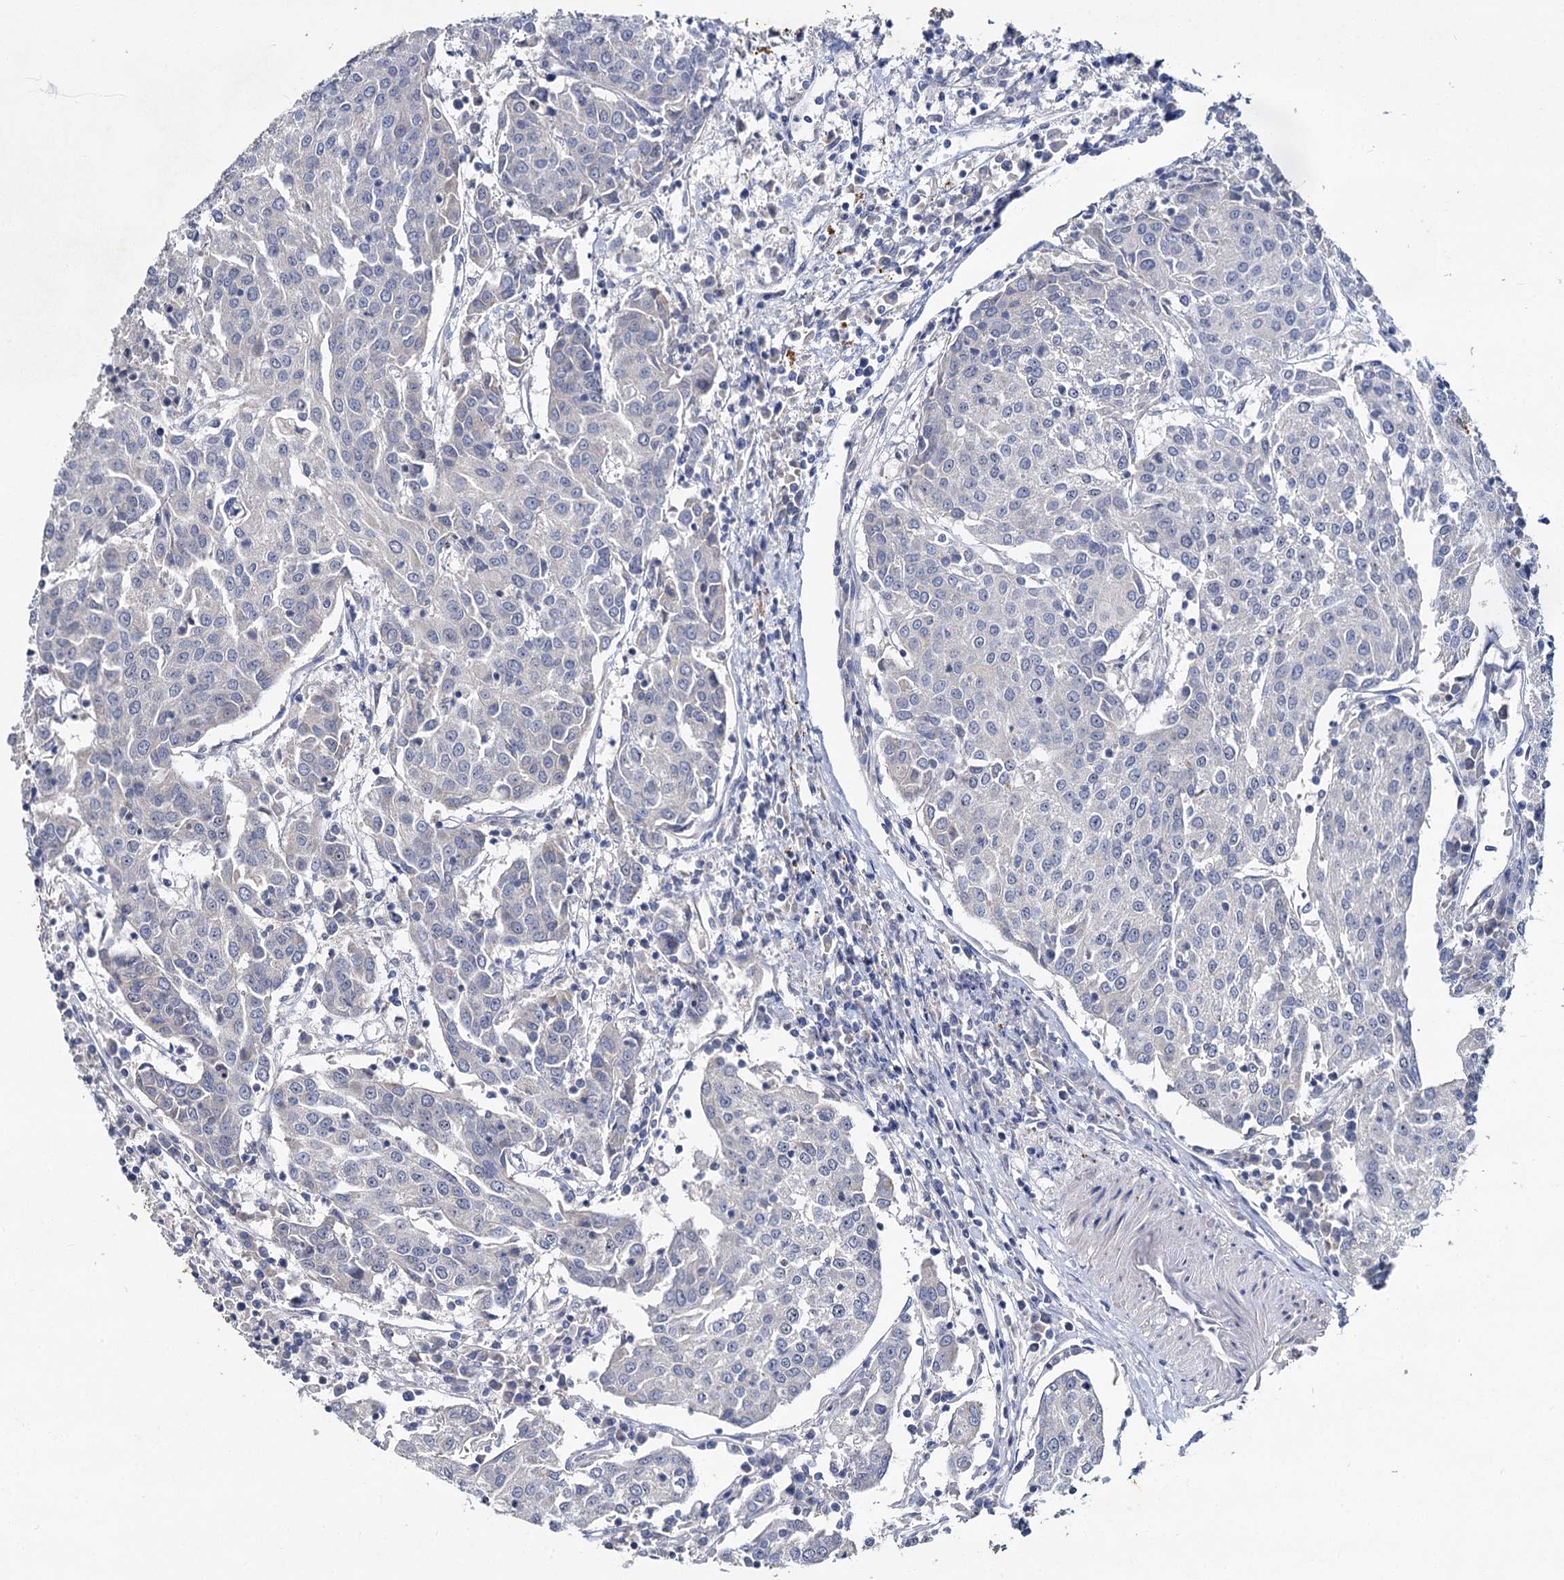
{"staining": {"intensity": "negative", "quantity": "none", "location": "none"}, "tissue": "urothelial cancer", "cell_type": "Tumor cells", "image_type": "cancer", "snomed": [{"axis": "morphology", "description": "Urothelial carcinoma, High grade"}, {"axis": "topography", "description": "Urinary bladder"}], "caption": "An IHC micrograph of urothelial cancer is shown. There is no staining in tumor cells of urothelial cancer.", "gene": "ATP9A", "patient": {"sex": "female", "age": 85}}